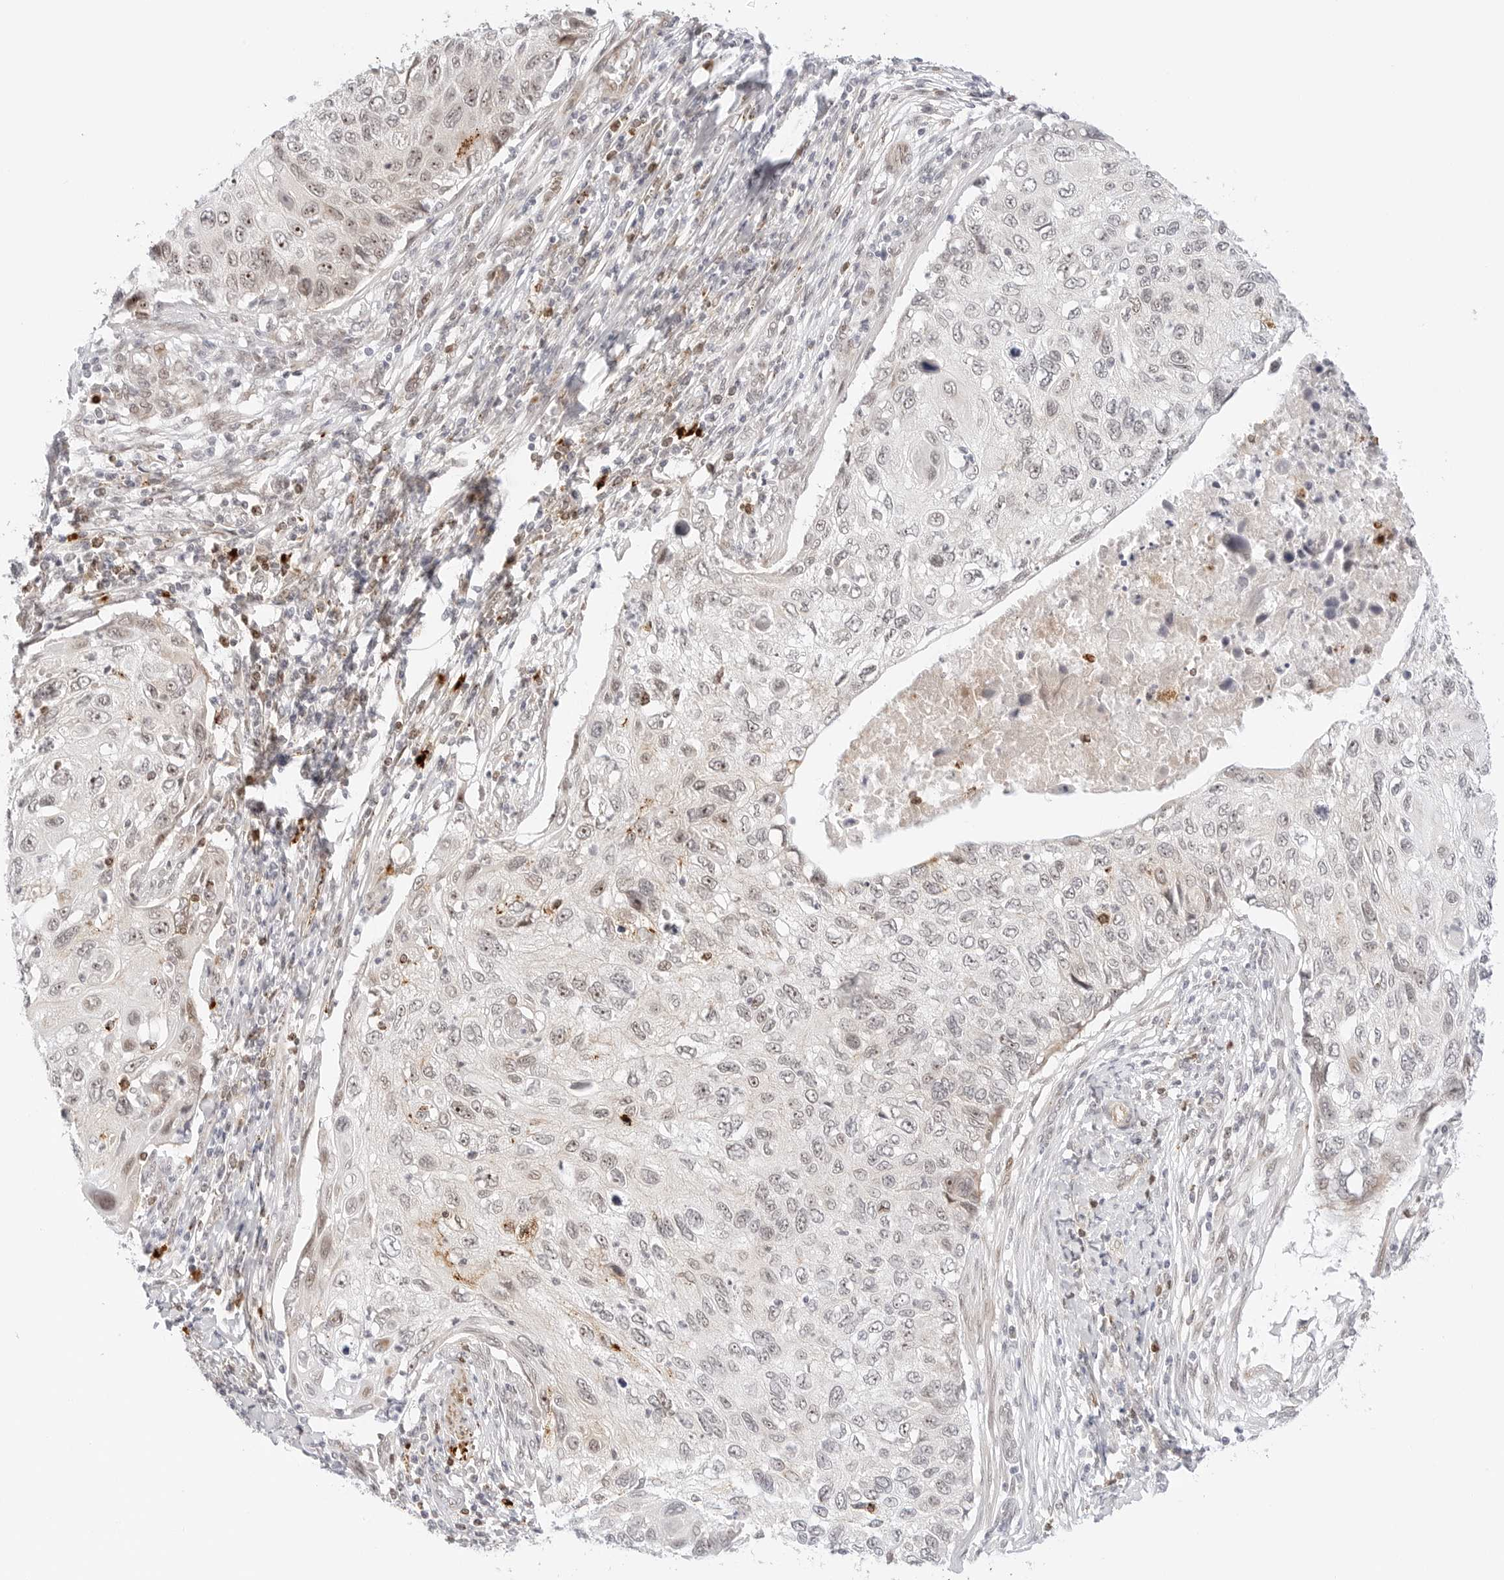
{"staining": {"intensity": "weak", "quantity": "<25%", "location": "nuclear"}, "tissue": "cervical cancer", "cell_type": "Tumor cells", "image_type": "cancer", "snomed": [{"axis": "morphology", "description": "Squamous cell carcinoma, NOS"}, {"axis": "topography", "description": "Cervix"}], "caption": "This is an immunohistochemistry image of human squamous cell carcinoma (cervical). There is no staining in tumor cells.", "gene": "HIPK3", "patient": {"sex": "female", "age": 70}}